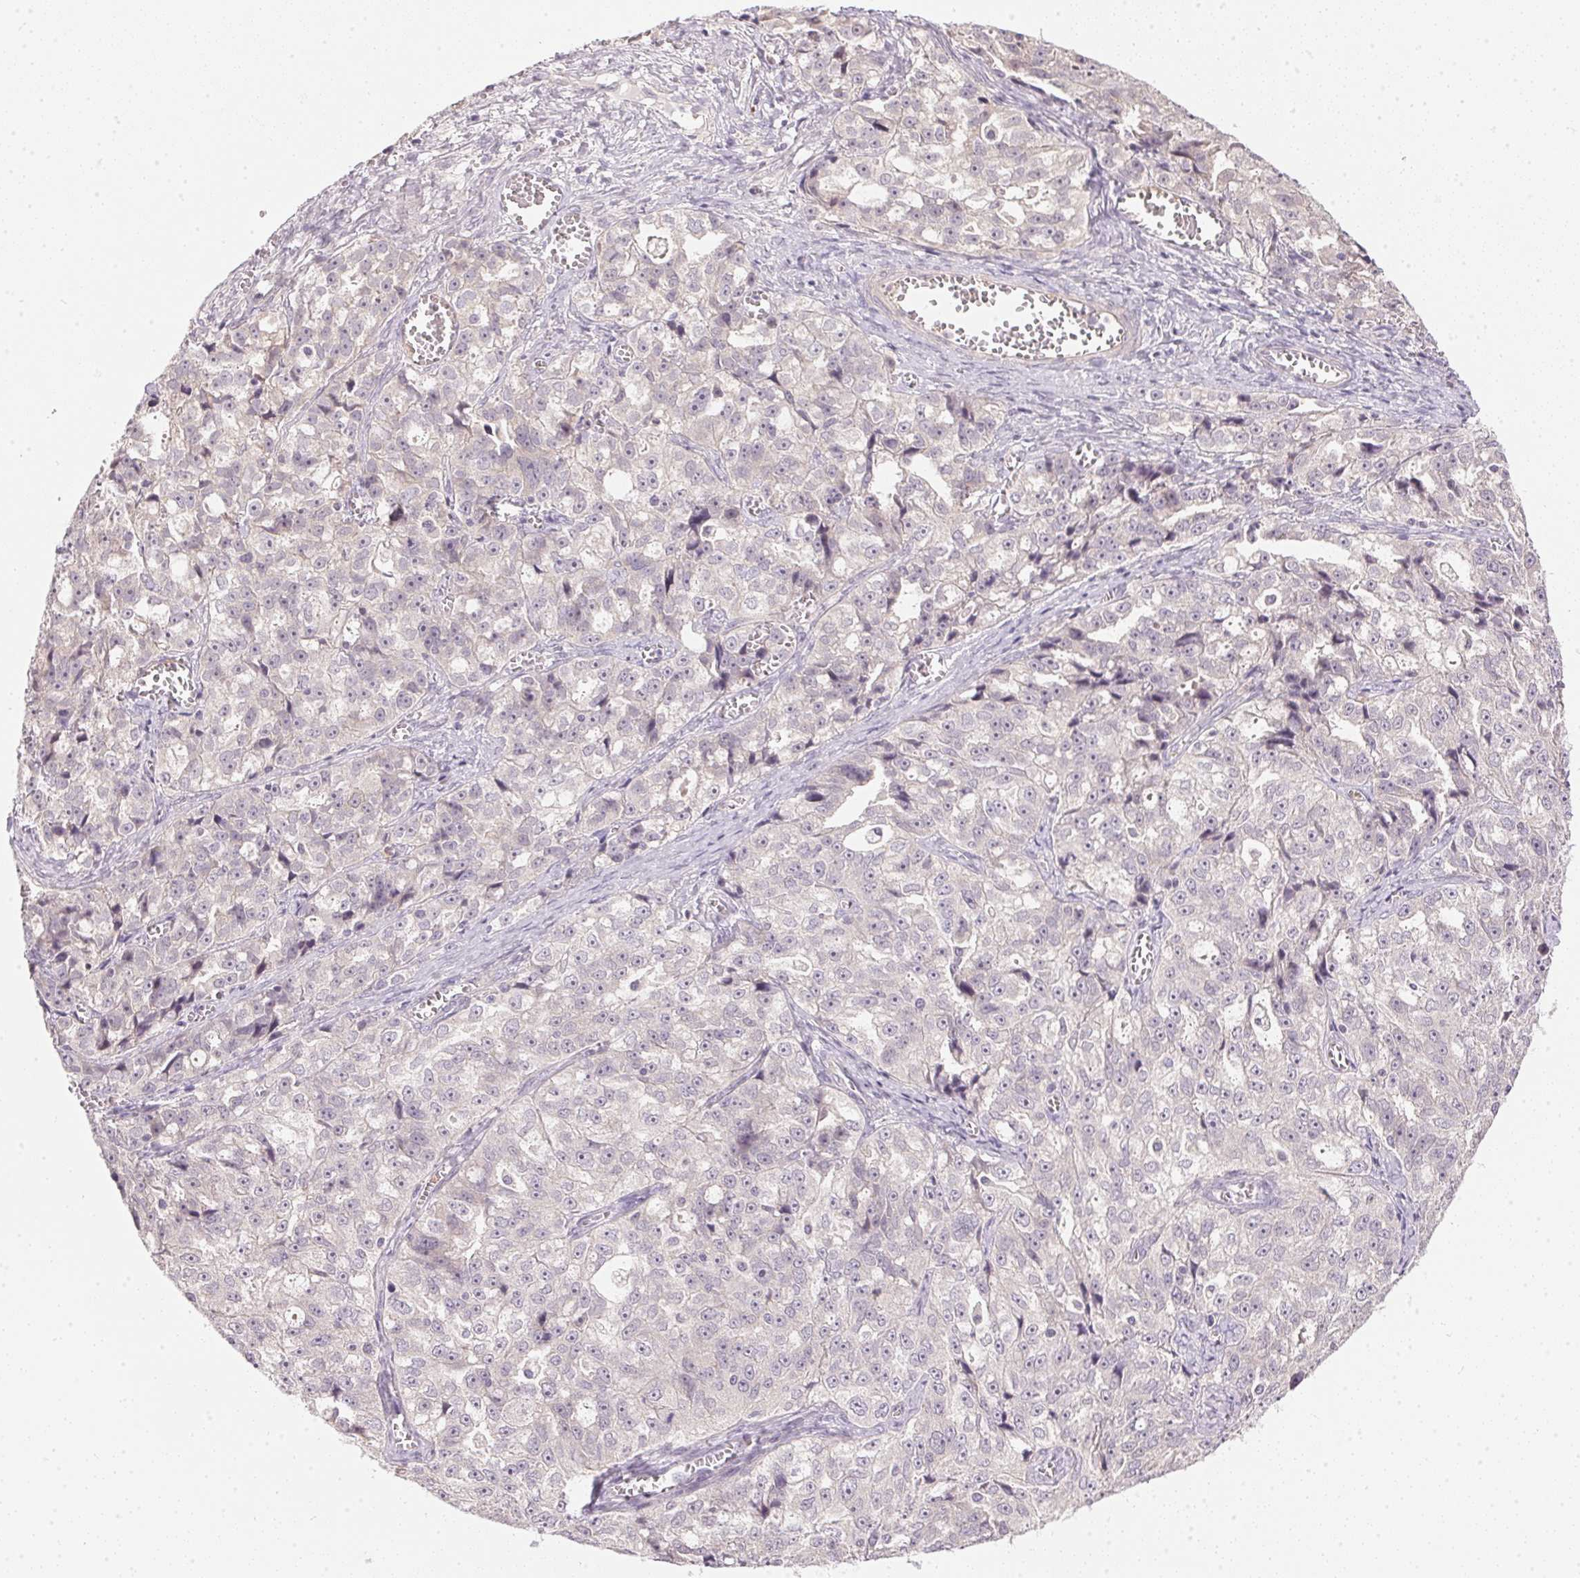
{"staining": {"intensity": "negative", "quantity": "none", "location": "none"}, "tissue": "ovarian cancer", "cell_type": "Tumor cells", "image_type": "cancer", "snomed": [{"axis": "morphology", "description": "Cystadenocarcinoma, serous, NOS"}, {"axis": "topography", "description": "Ovary"}], "caption": "Tumor cells are negative for brown protein staining in serous cystadenocarcinoma (ovarian). (Brightfield microscopy of DAB immunohistochemistry (IHC) at high magnification).", "gene": "TTC23L", "patient": {"sex": "female", "age": 51}}